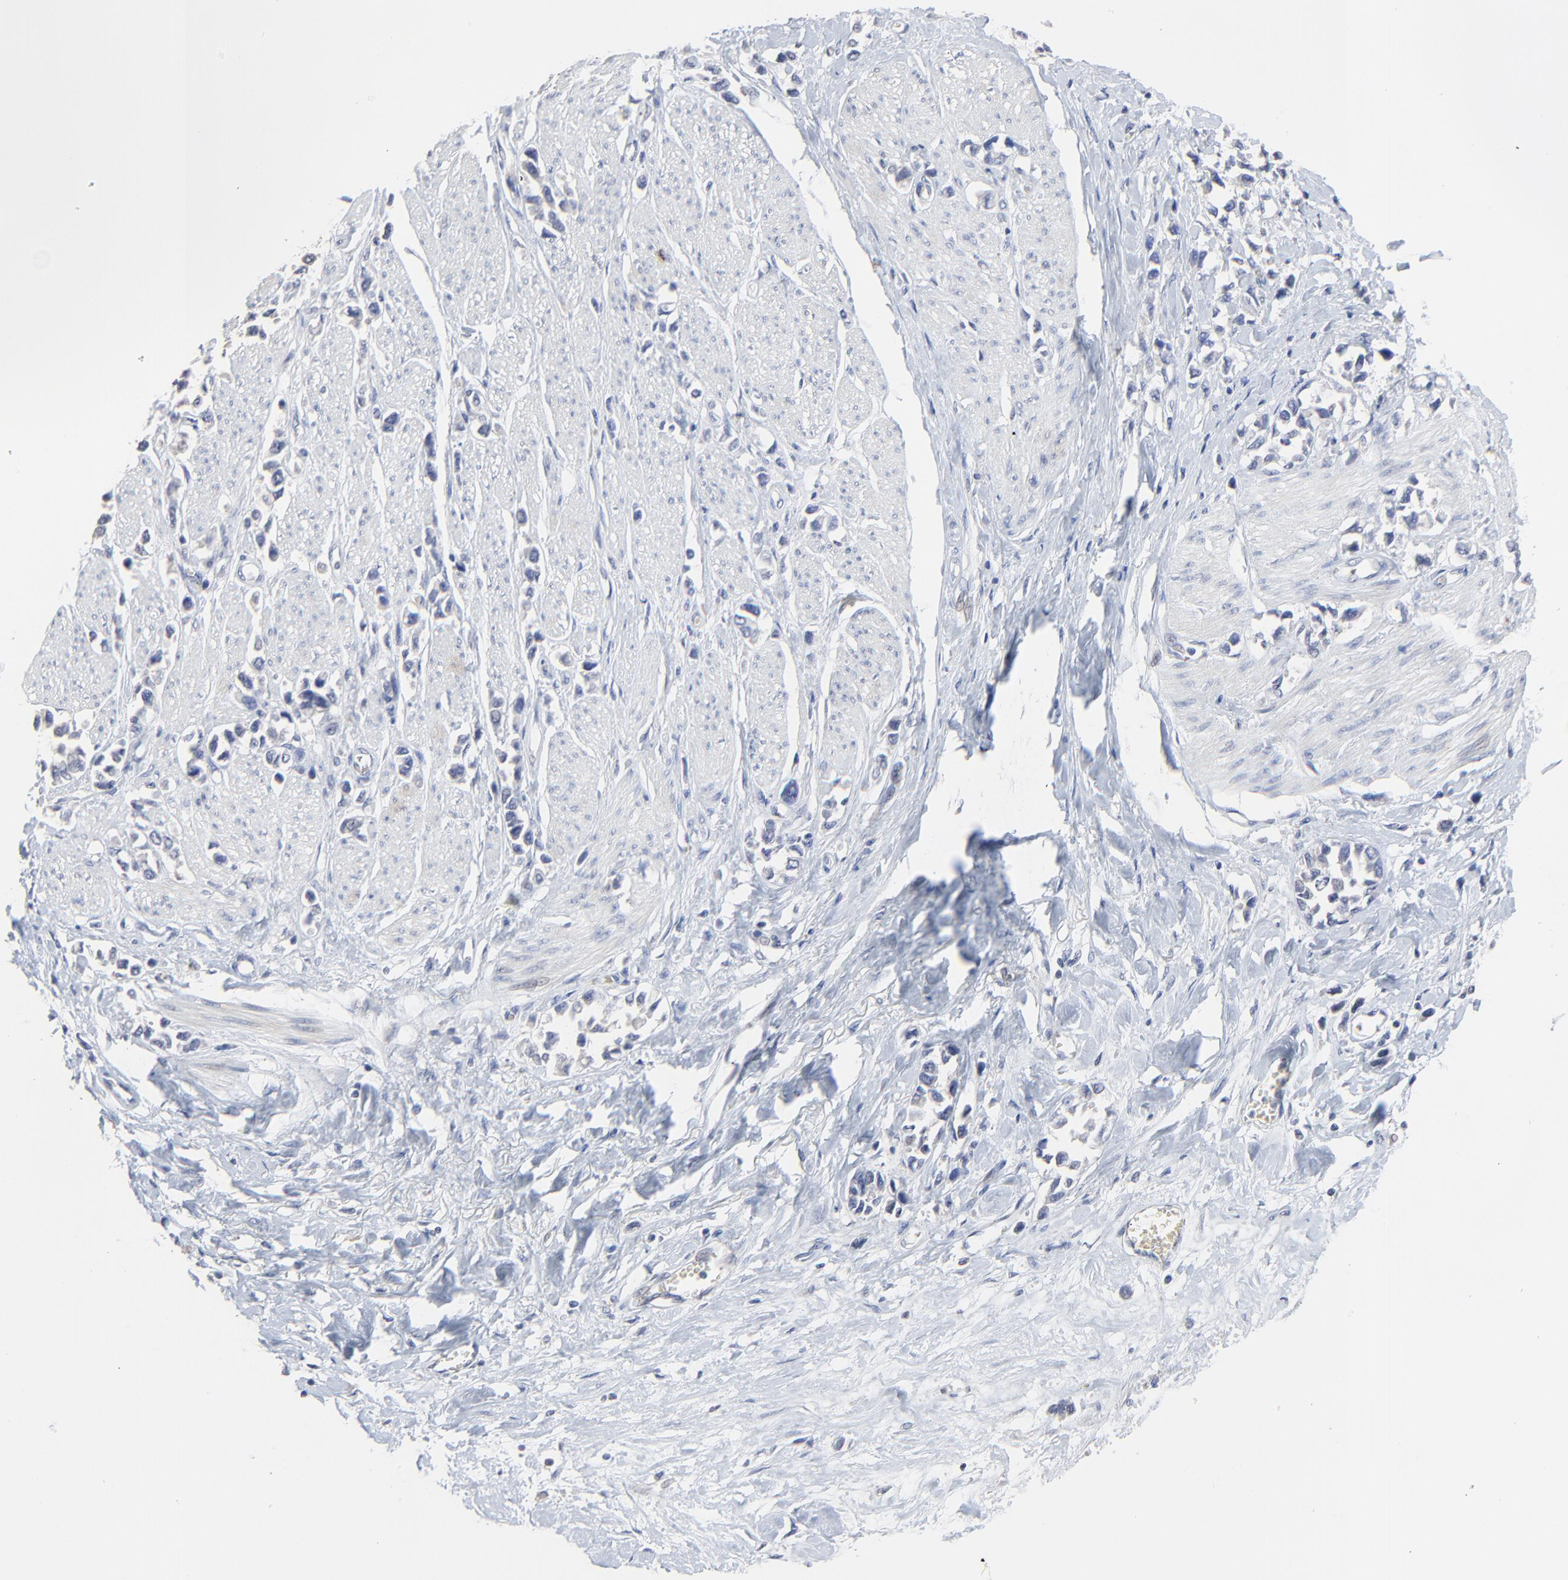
{"staining": {"intensity": "negative", "quantity": "none", "location": "none"}, "tissue": "stomach cancer", "cell_type": "Tumor cells", "image_type": "cancer", "snomed": [{"axis": "morphology", "description": "Adenocarcinoma, NOS"}, {"axis": "topography", "description": "Stomach, upper"}], "caption": "Immunohistochemical staining of stomach adenocarcinoma shows no significant positivity in tumor cells.", "gene": "FANCB", "patient": {"sex": "male", "age": 76}}